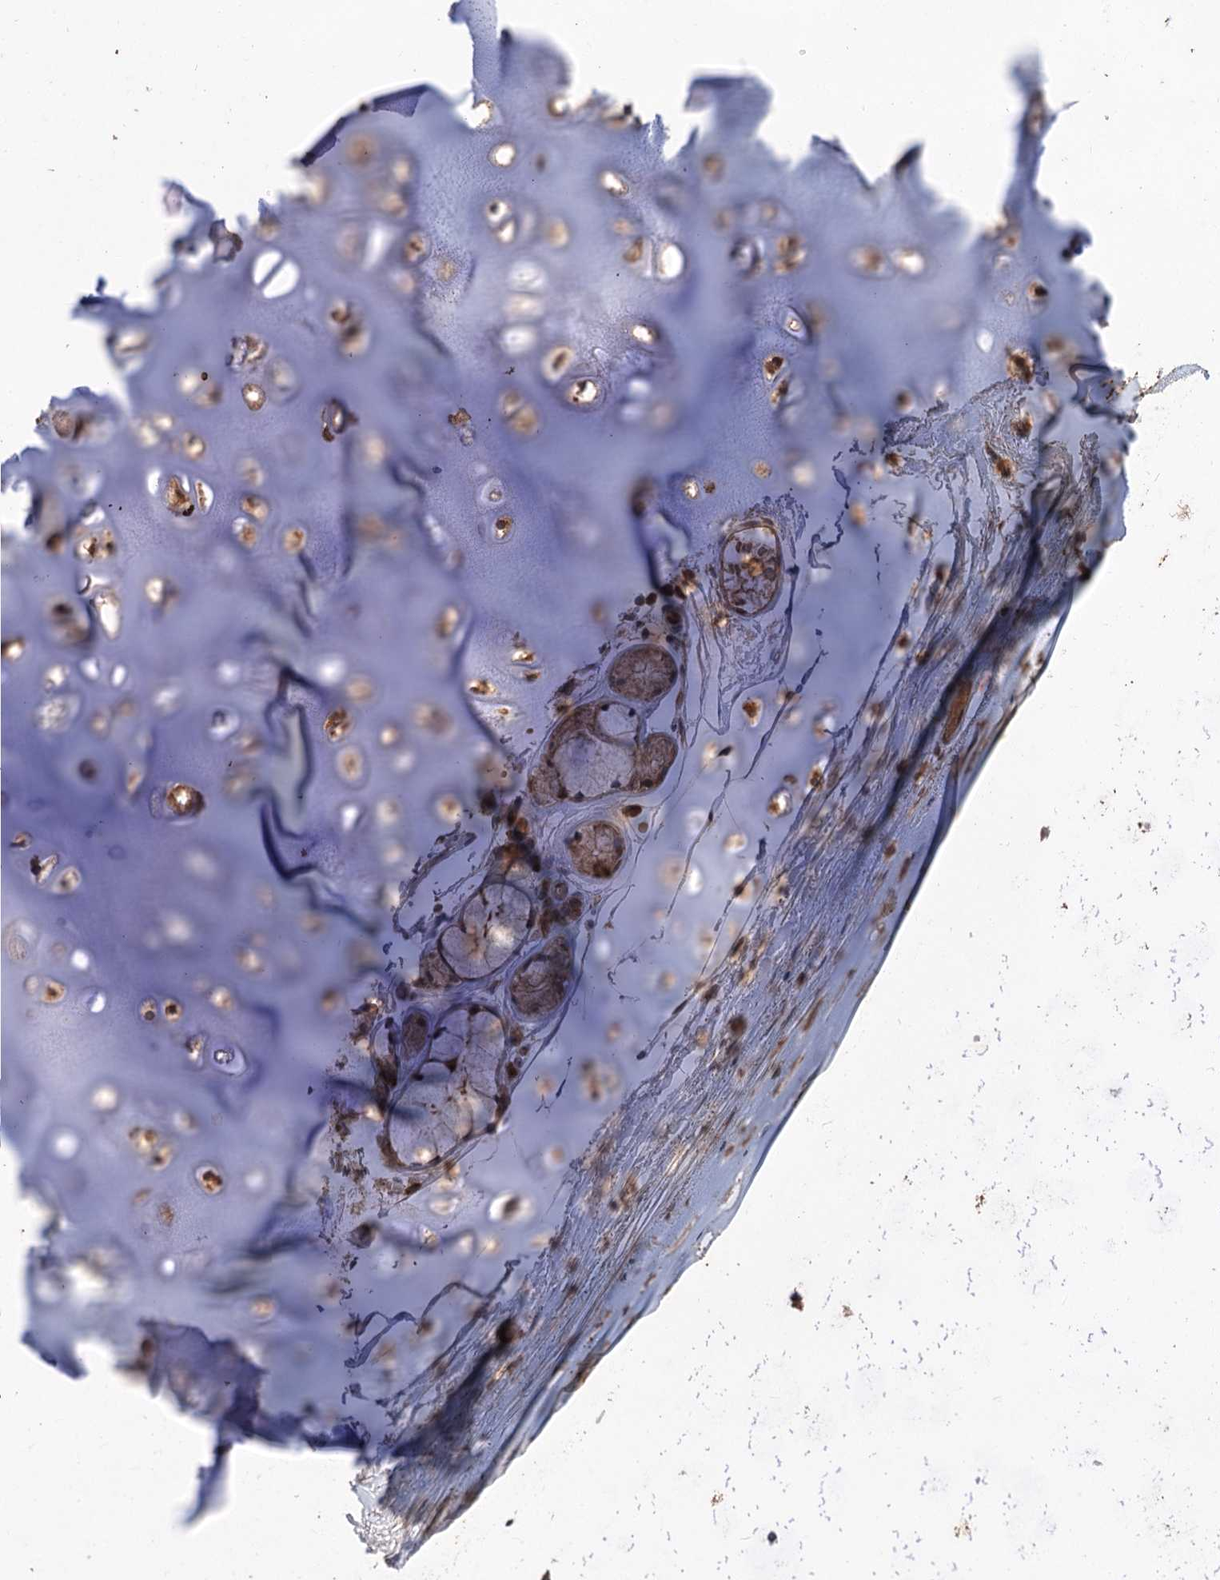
{"staining": {"intensity": "moderate", "quantity": ">75%", "location": "cytoplasmic/membranous"}, "tissue": "adipose tissue", "cell_type": "Adipocytes", "image_type": "normal", "snomed": [{"axis": "morphology", "description": "Normal tissue, NOS"}, {"axis": "topography", "description": "Lymph node"}, {"axis": "topography", "description": "Bronchus"}], "caption": "The histopathology image demonstrates immunohistochemical staining of unremarkable adipose tissue. There is moderate cytoplasmic/membranous expression is appreciated in approximately >75% of adipocytes. The protein of interest is stained brown, and the nuclei are stained in blue (DAB IHC with brightfield microscopy, high magnification).", "gene": "FBXW8", "patient": {"sex": "male", "age": 63}}